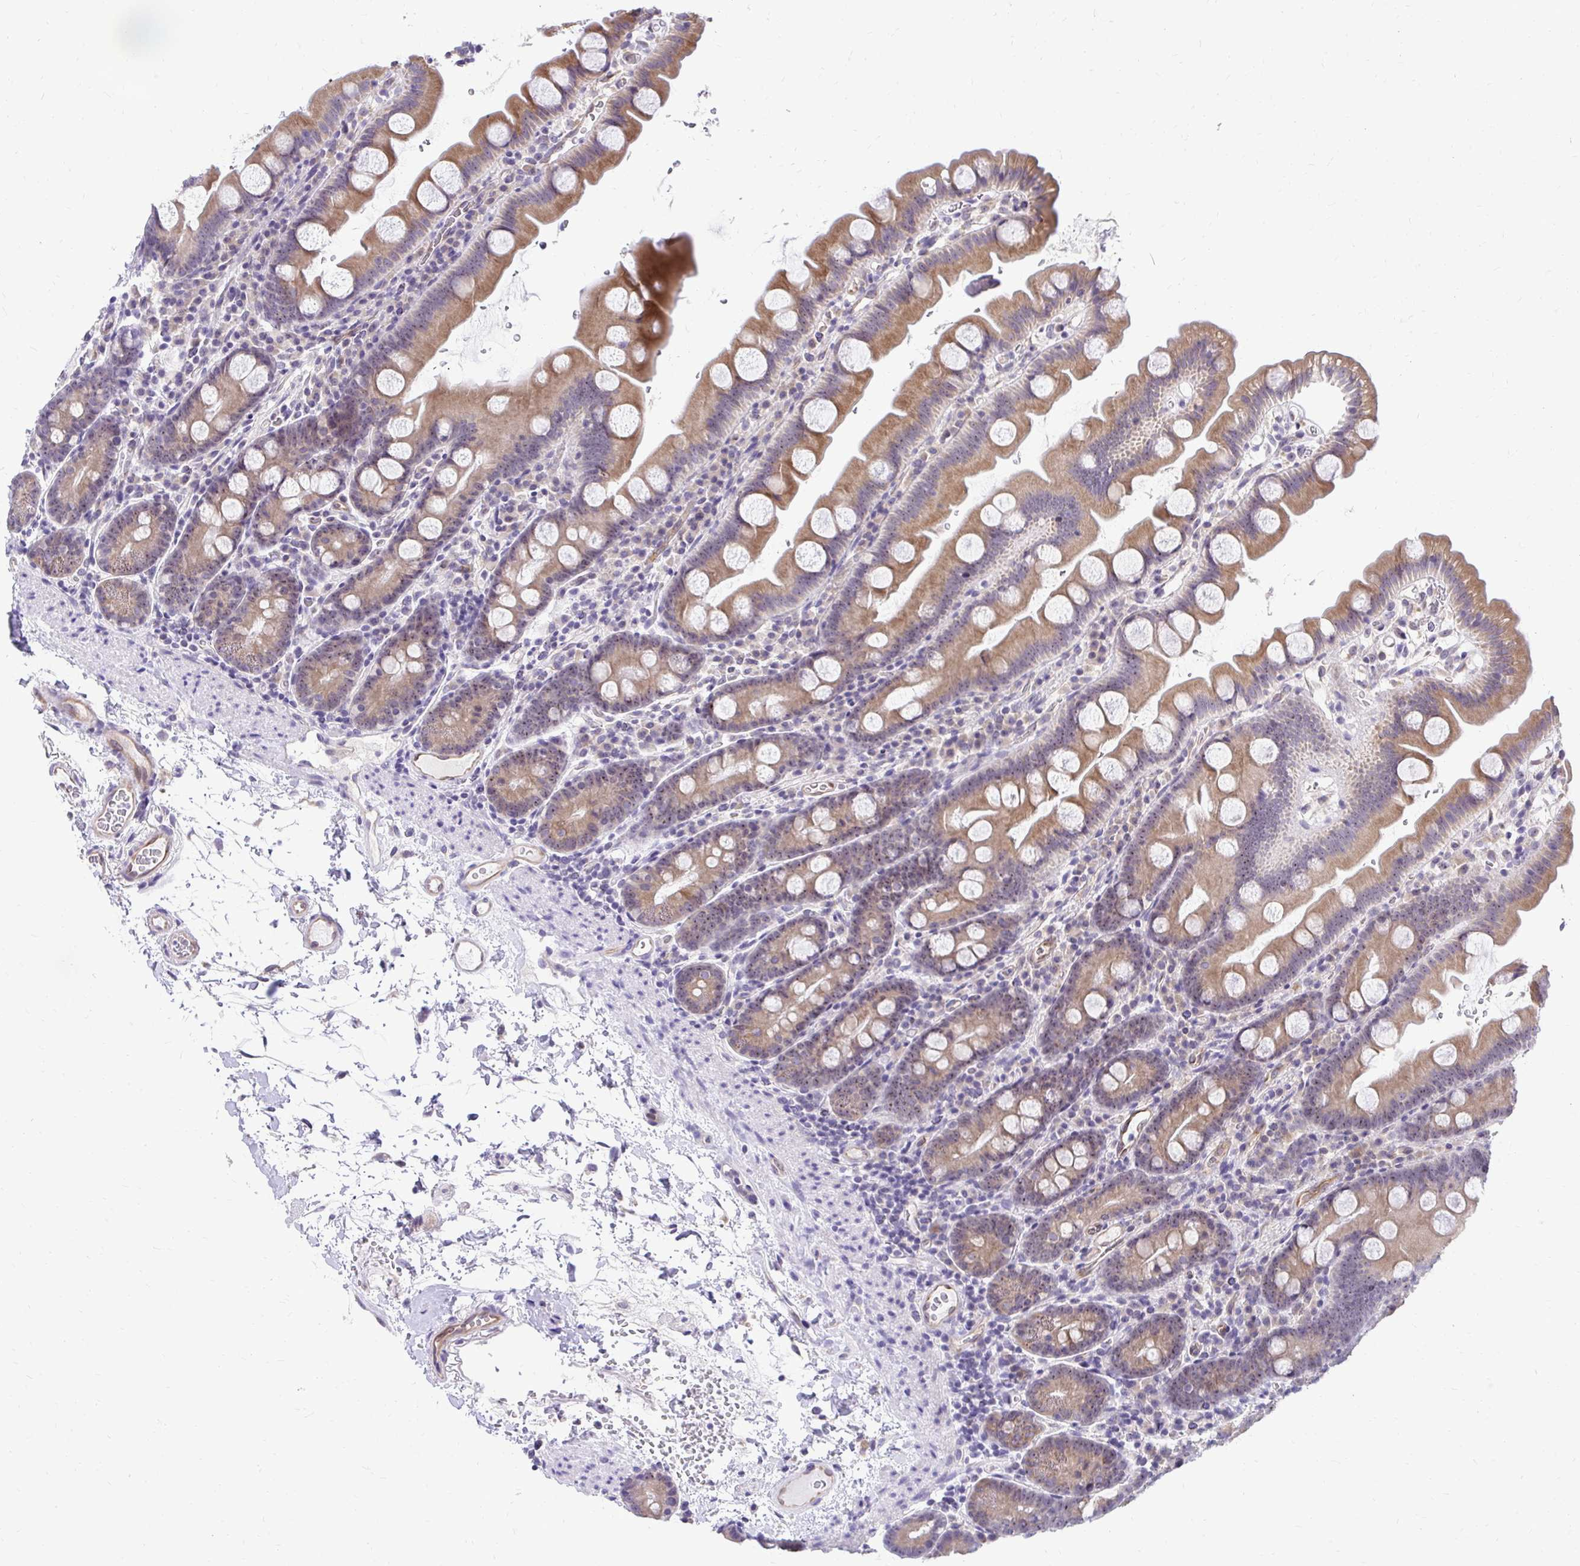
{"staining": {"intensity": "moderate", "quantity": ">75%", "location": "cytoplasmic/membranous,nuclear"}, "tissue": "small intestine", "cell_type": "Glandular cells", "image_type": "normal", "snomed": [{"axis": "morphology", "description": "Normal tissue, NOS"}, {"axis": "topography", "description": "Small intestine"}], "caption": "Protein expression analysis of unremarkable small intestine exhibits moderate cytoplasmic/membranous,nuclear expression in approximately >75% of glandular cells.", "gene": "NIFK", "patient": {"sex": "female", "age": 68}}